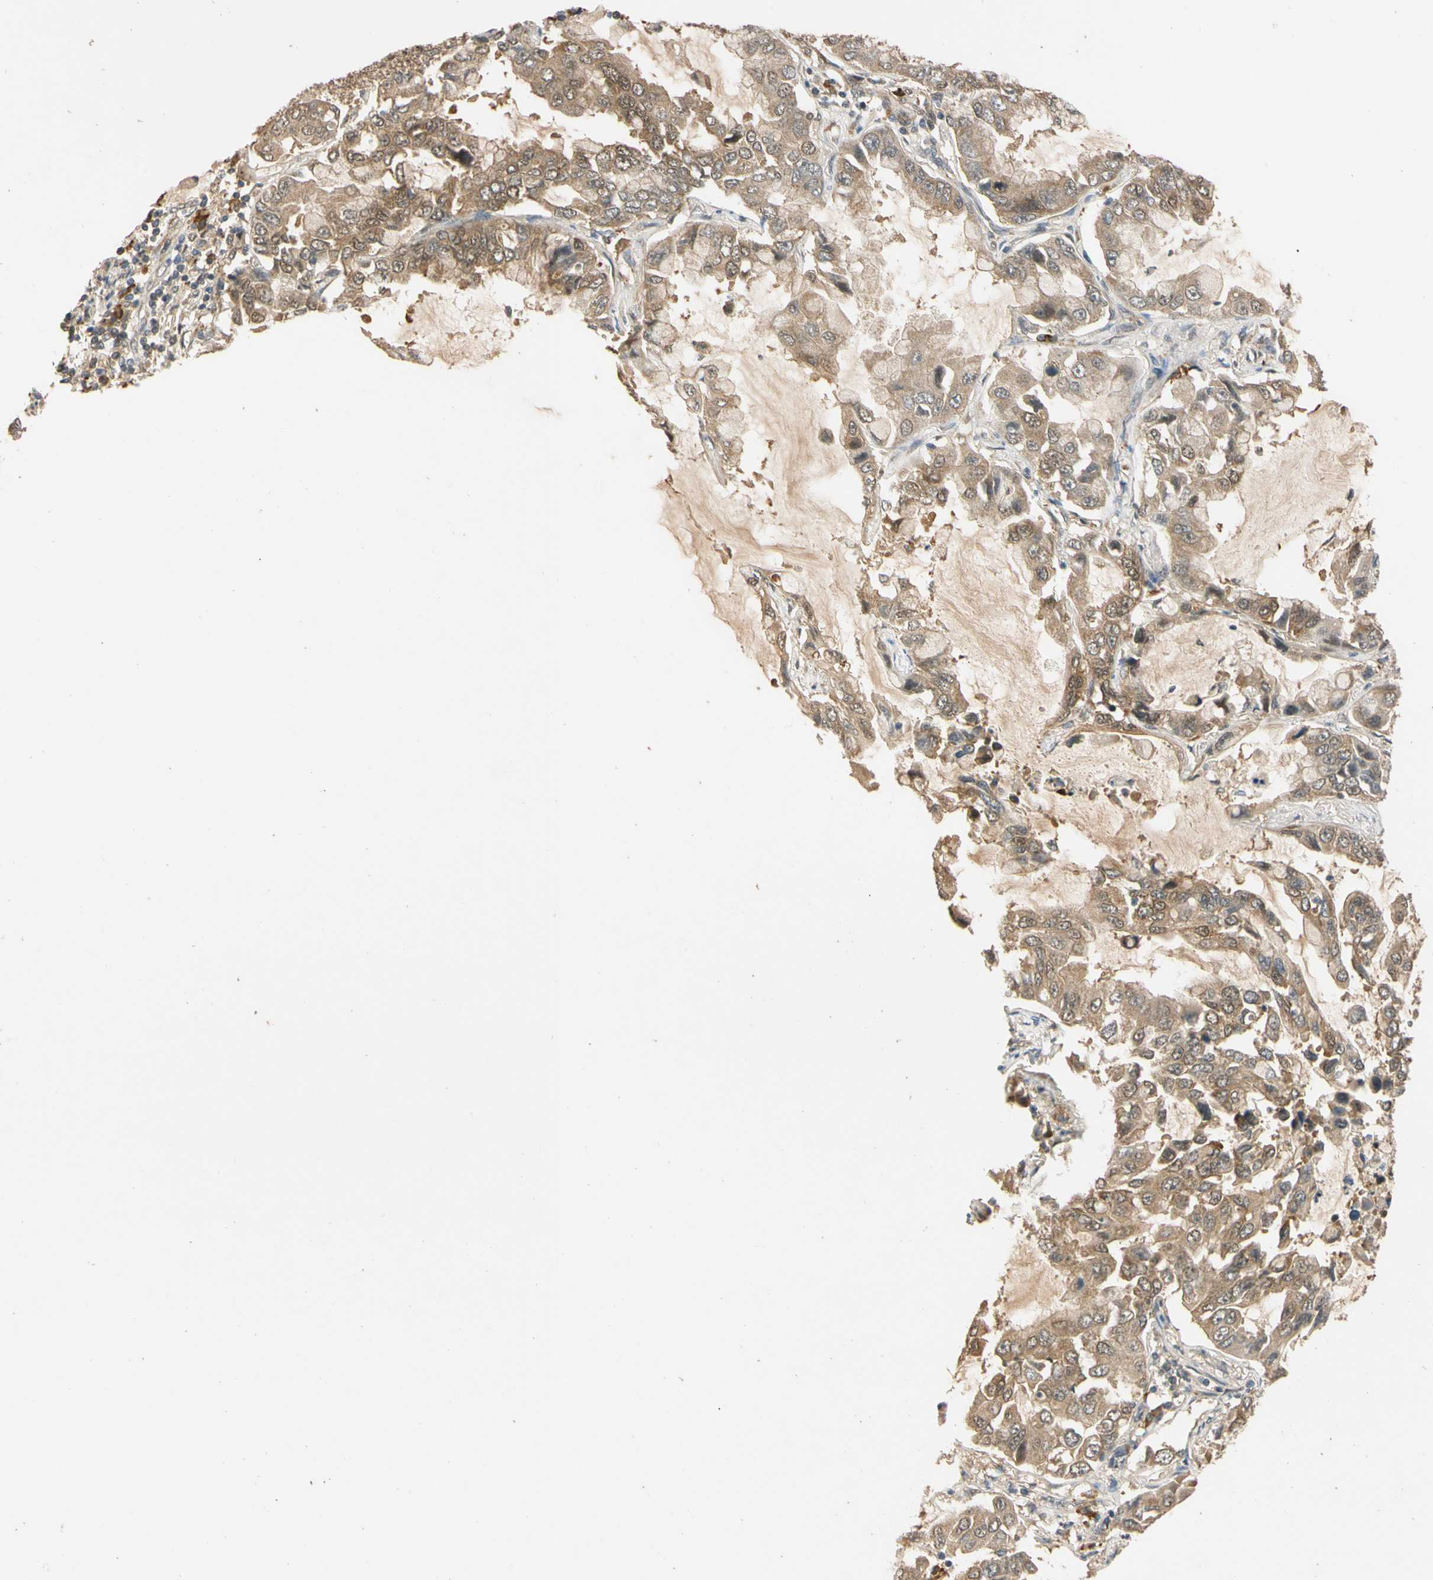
{"staining": {"intensity": "moderate", "quantity": ">75%", "location": "cytoplasmic/membranous"}, "tissue": "lung cancer", "cell_type": "Tumor cells", "image_type": "cancer", "snomed": [{"axis": "morphology", "description": "Adenocarcinoma, NOS"}, {"axis": "topography", "description": "Lung"}], "caption": "A micrograph of human lung adenocarcinoma stained for a protein shows moderate cytoplasmic/membranous brown staining in tumor cells. (DAB IHC, brown staining for protein, blue staining for nuclei).", "gene": "QSER1", "patient": {"sex": "male", "age": 64}}